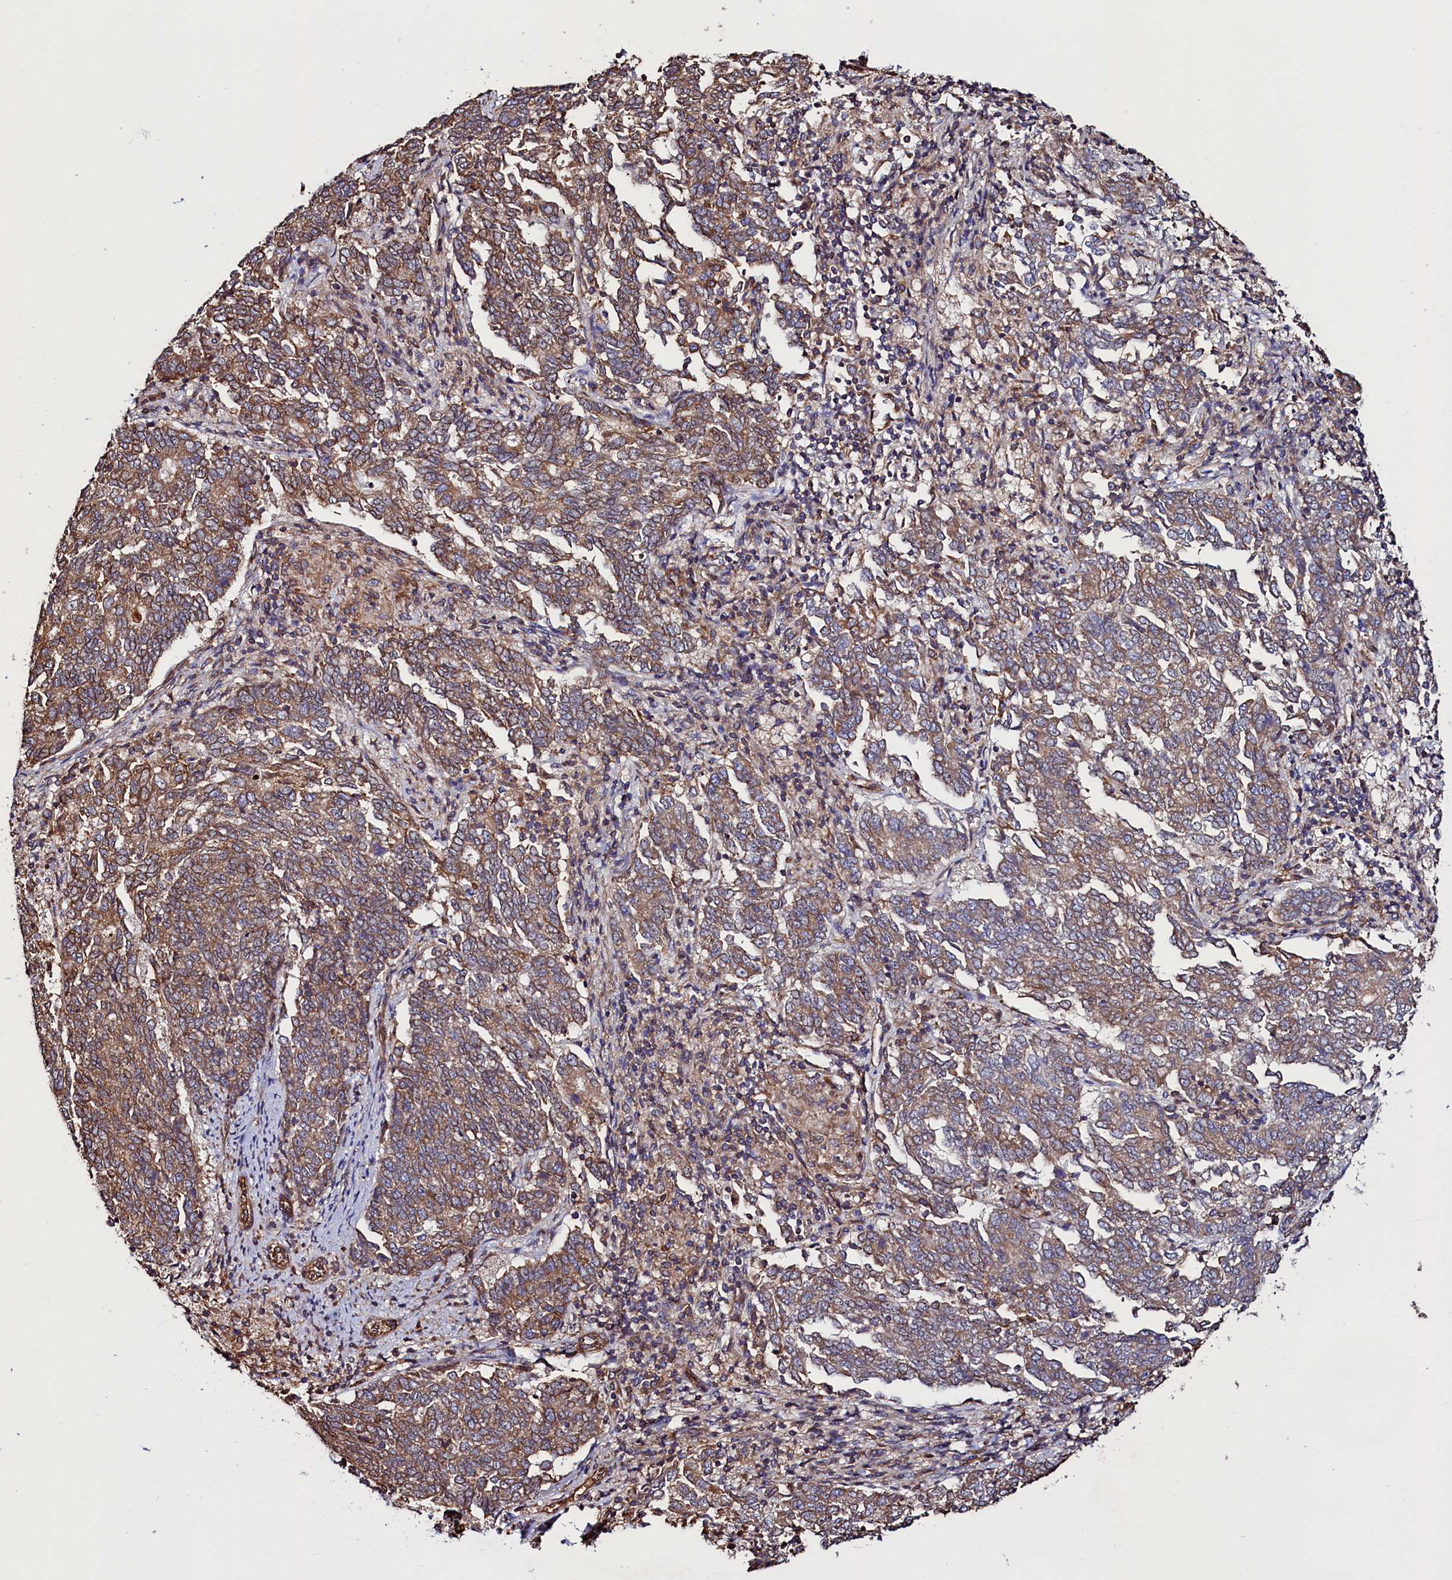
{"staining": {"intensity": "moderate", "quantity": ">75%", "location": "cytoplasmic/membranous"}, "tissue": "endometrial cancer", "cell_type": "Tumor cells", "image_type": "cancer", "snomed": [{"axis": "morphology", "description": "Adenocarcinoma, NOS"}, {"axis": "topography", "description": "Endometrium"}], "caption": "Moderate cytoplasmic/membranous expression is appreciated in about >75% of tumor cells in endometrial cancer.", "gene": "ATXN2L", "patient": {"sex": "female", "age": 80}}